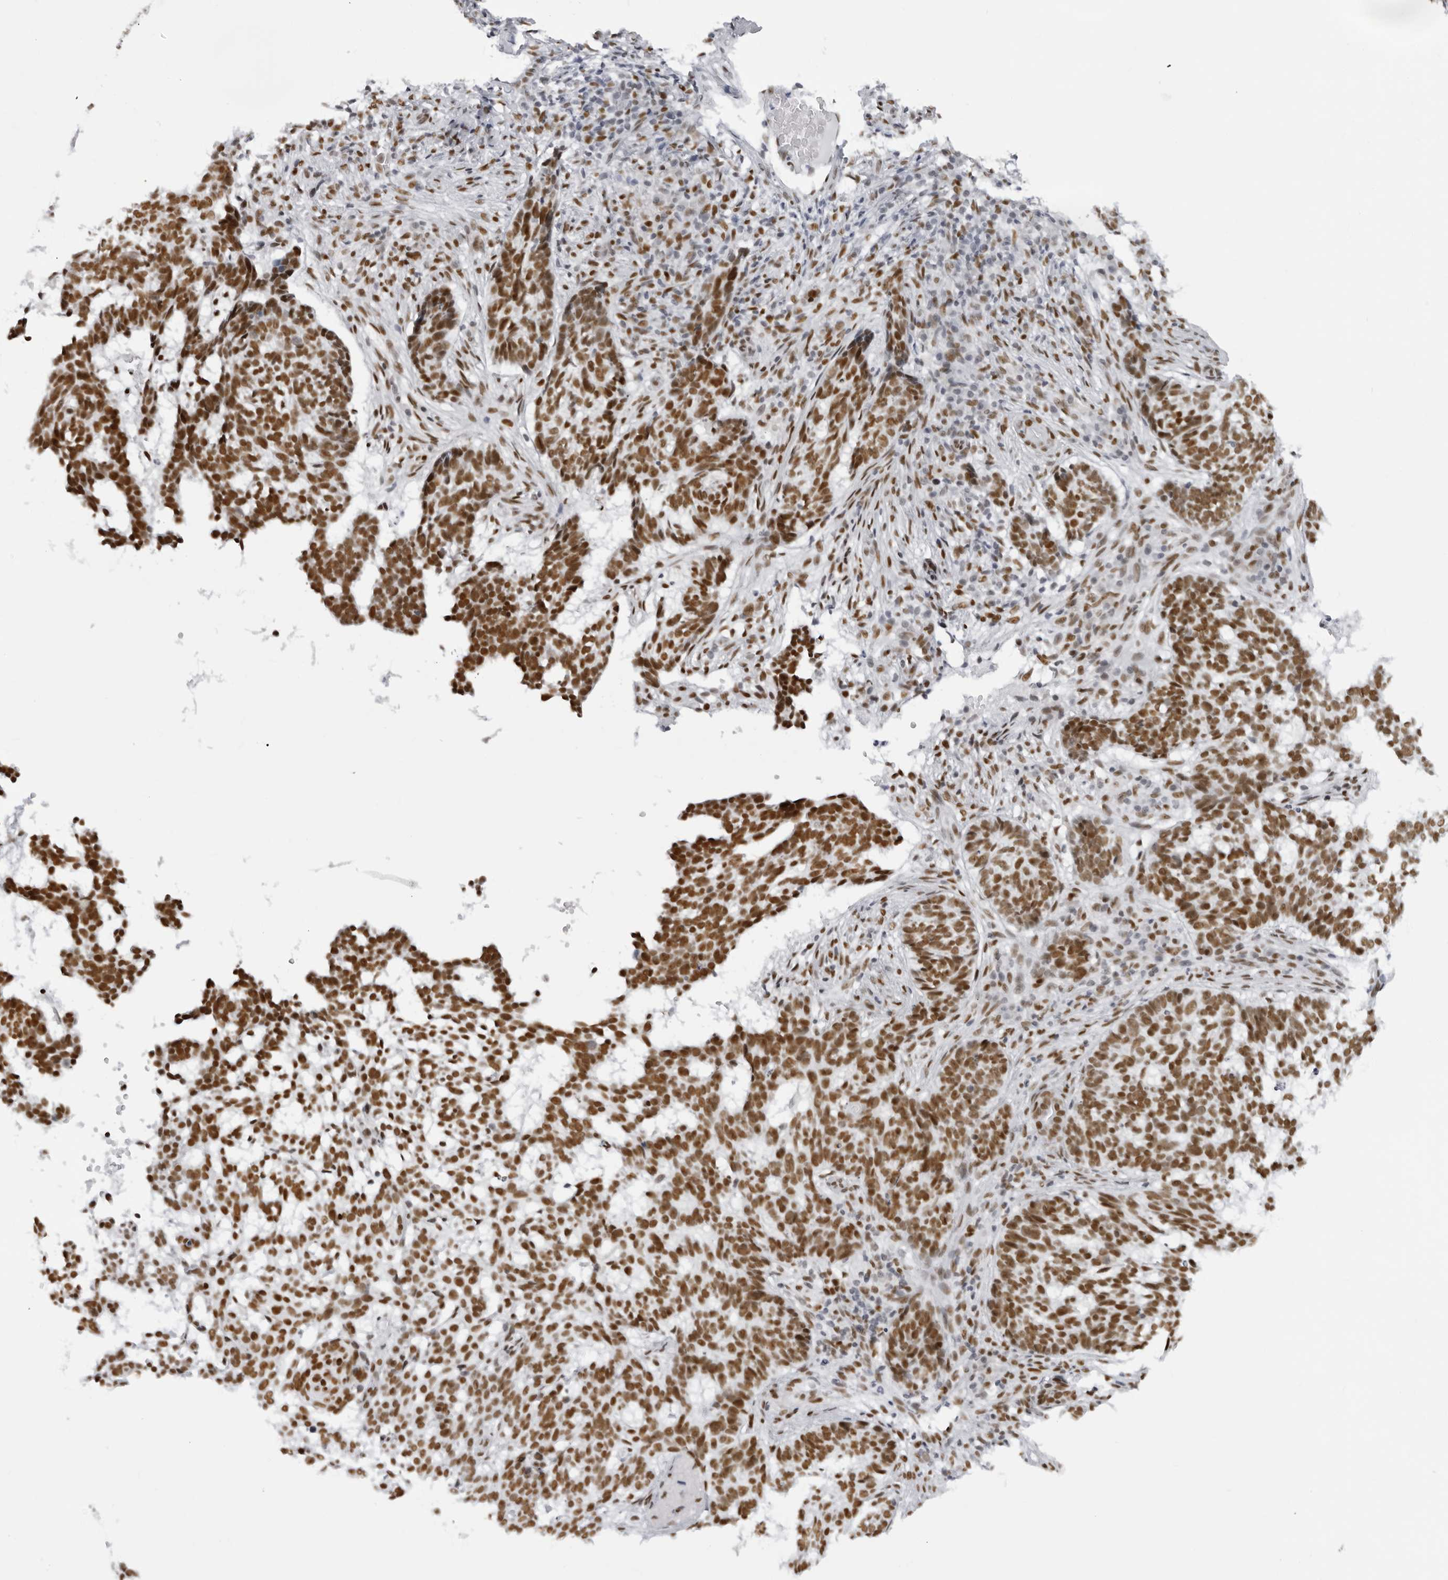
{"staining": {"intensity": "strong", "quantity": ">75%", "location": "nuclear"}, "tissue": "skin cancer", "cell_type": "Tumor cells", "image_type": "cancer", "snomed": [{"axis": "morphology", "description": "Basal cell carcinoma"}, {"axis": "topography", "description": "Skin"}], "caption": "Skin basal cell carcinoma stained for a protein shows strong nuclear positivity in tumor cells.", "gene": "IRF2BP2", "patient": {"sex": "male", "age": 85}}